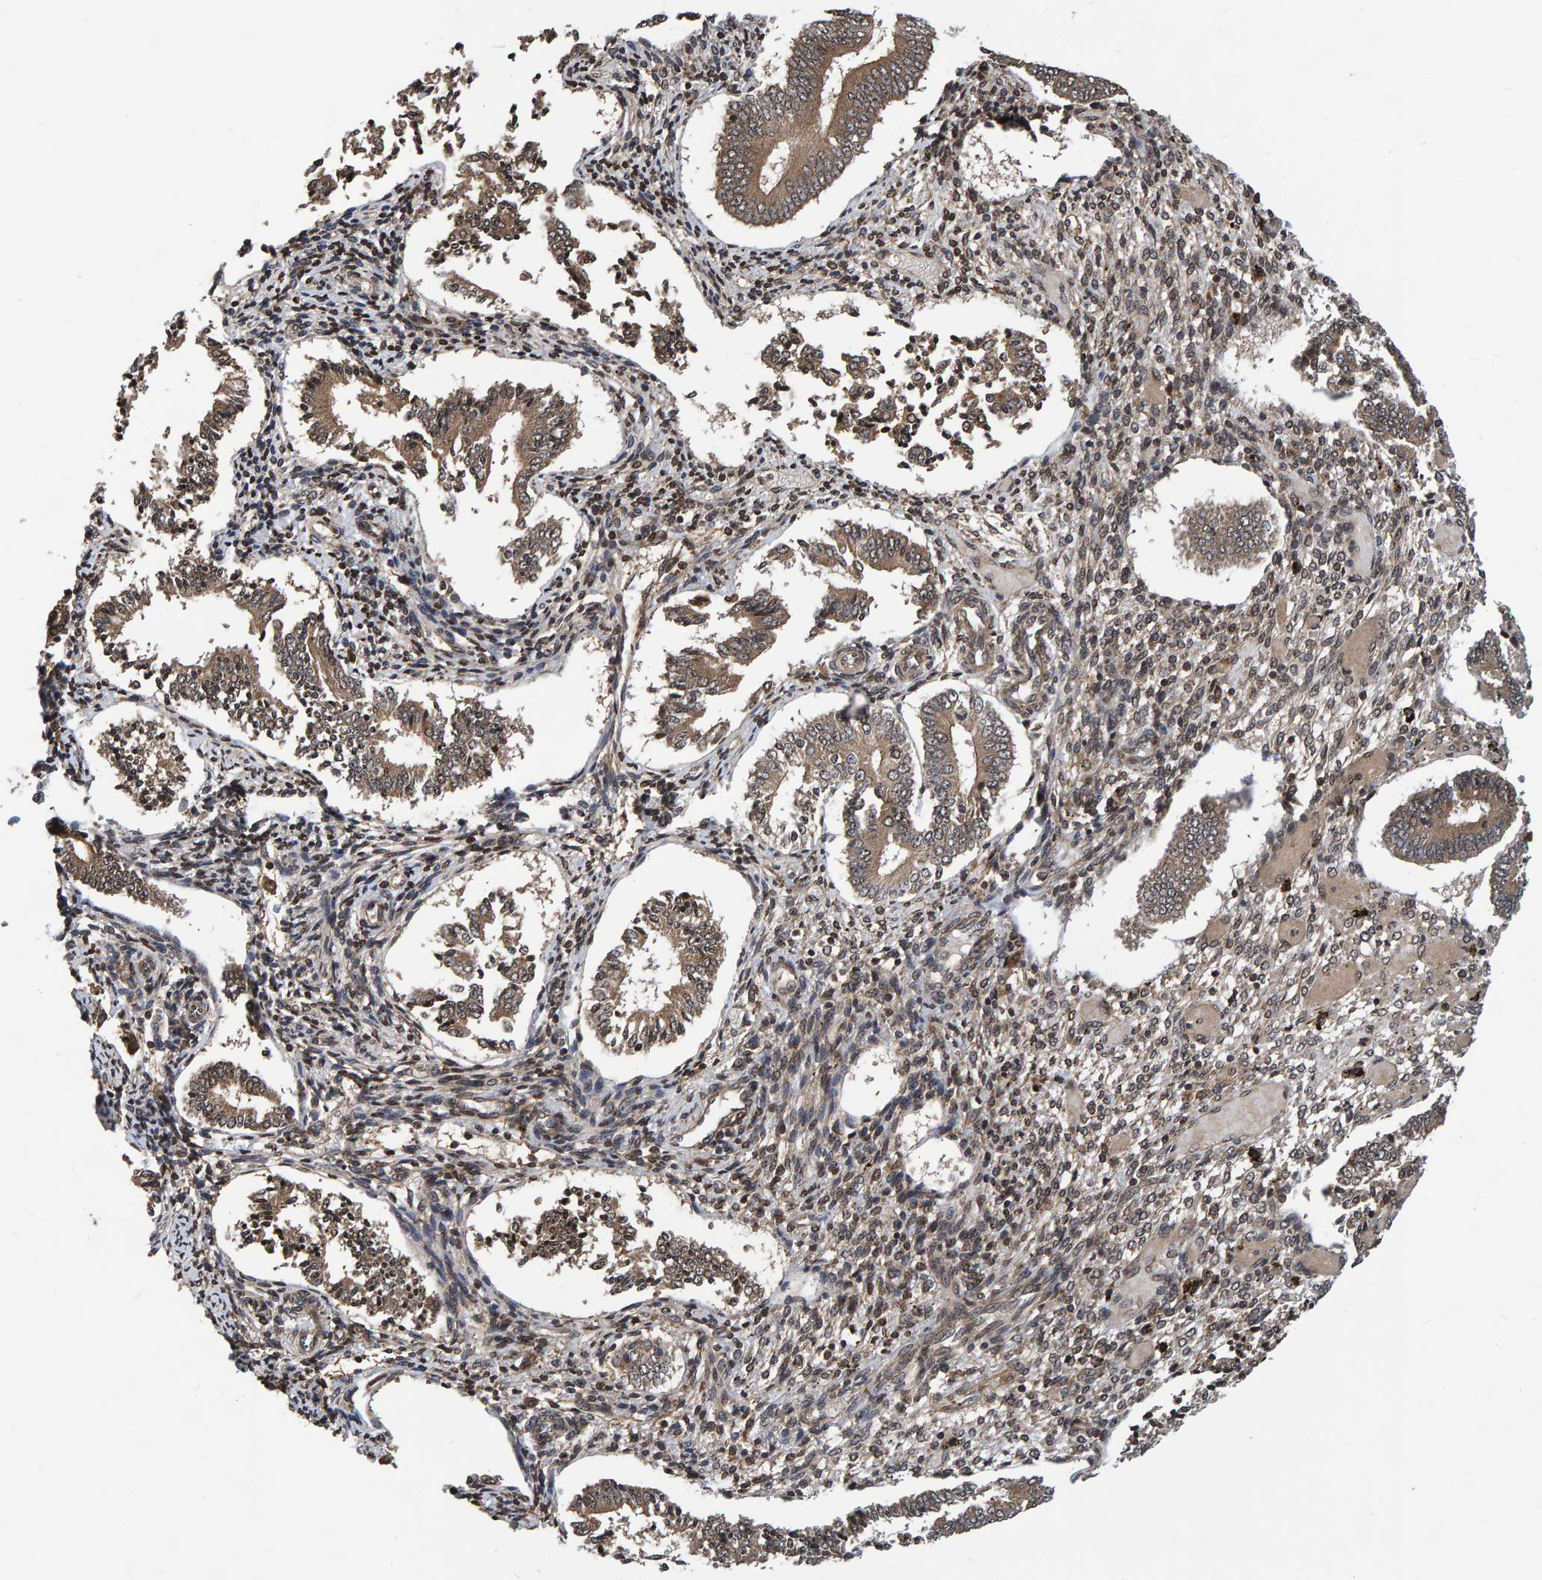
{"staining": {"intensity": "moderate", "quantity": ">75%", "location": "cytoplasmic/membranous,nuclear"}, "tissue": "endometrium", "cell_type": "Cells in endometrial stroma", "image_type": "normal", "snomed": [{"axis": "morphology", "description": "Normal tissue, NOS"}, {"axis": "topography", "description": "Endometrium"}], "caption": "Cells in endometrial stroma reveal medium levels of moderate cytoplasmic/membranous,nuclear expression in about >75% of cells in normal human endometrium.", "gene": "GAB2", "patient": {"sex": "female", "age": 42}}